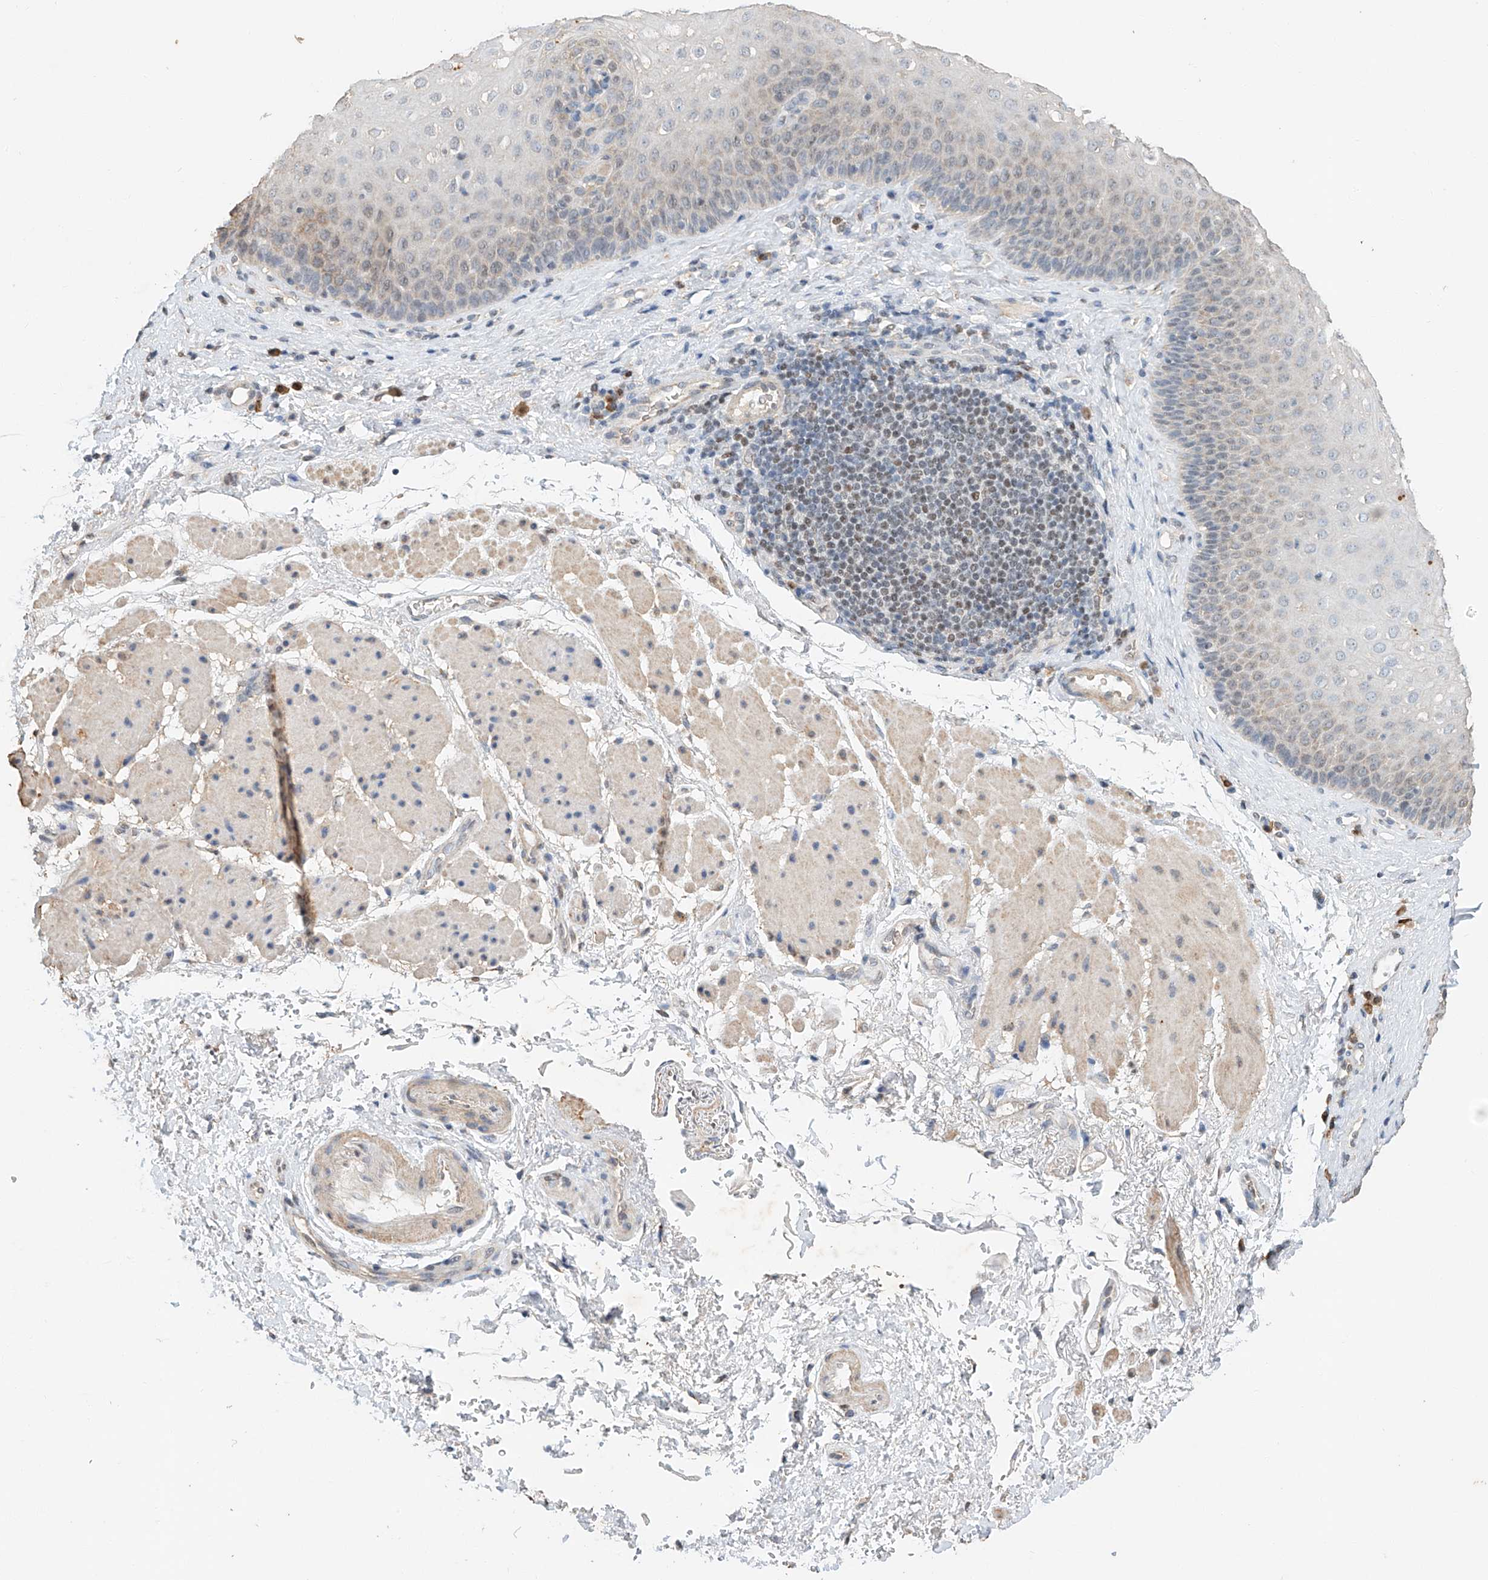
{"staining": {"intensity": "weak", "quantity": "<25%", "location": "cytoplasmic/membranous"}, "tissue": "esophagus", "cell_type": "Squamous epithelial cells", "image_type": "normal", "snomed": [{"axis": "morphology", "description": "Normal tissue, NOS"}, {"axis": "topography", "description": "Esophagus"}], "caption": "Squamous epithelial cells are negative for brown protein staining in unremarkable esophagus. The staining was performed using DAB to visualize the protein expression in brown, while the nuclei were stained in blue with hematoxylin (Magnification: 20x).", "gene": "CTDP1", "patient": {"sex": "female", "age": 66}}